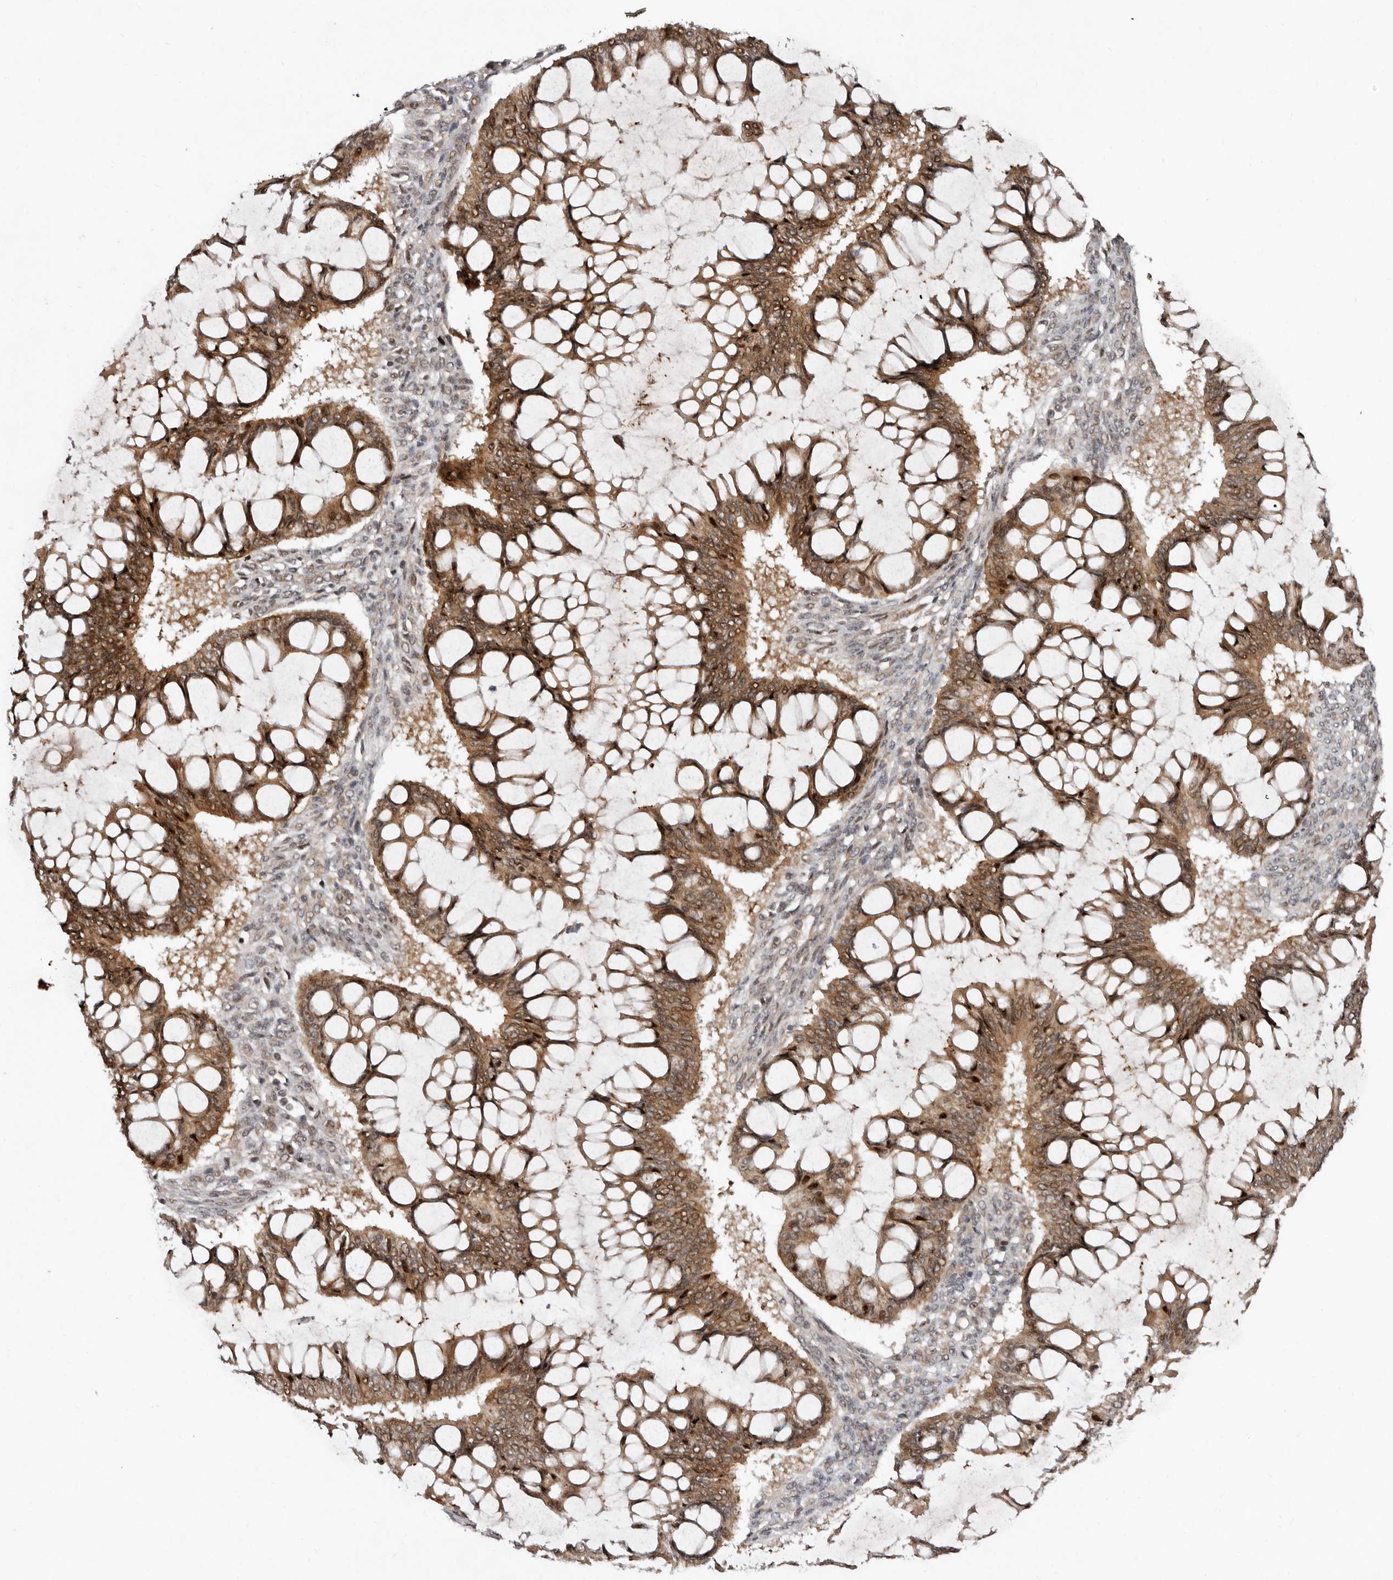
{"staining": {"intensity": "moderate", "quantity": ">75%", "location": "cytoplasmic/membranous,nuclear"}, "tissue": "ovarian cancer", "cell_type": "Tumor cells", "image_type": "cancer", "snomed": [{"axis": "morphology", "description": "Cystadenocarcinoma, mucinous, NOS"}, {"axis": "topography", "description": "Ovary"}], "caption": "Mucinous cystadenocarcinoma (ovarian) stained for a protein (brown) demonstrates moderate cytoplasmic/membranous and nuclear positive staining in about >75% of tumor cells.", "gene": "ABL1", "patient": {"sex": "female", "age": 73}}